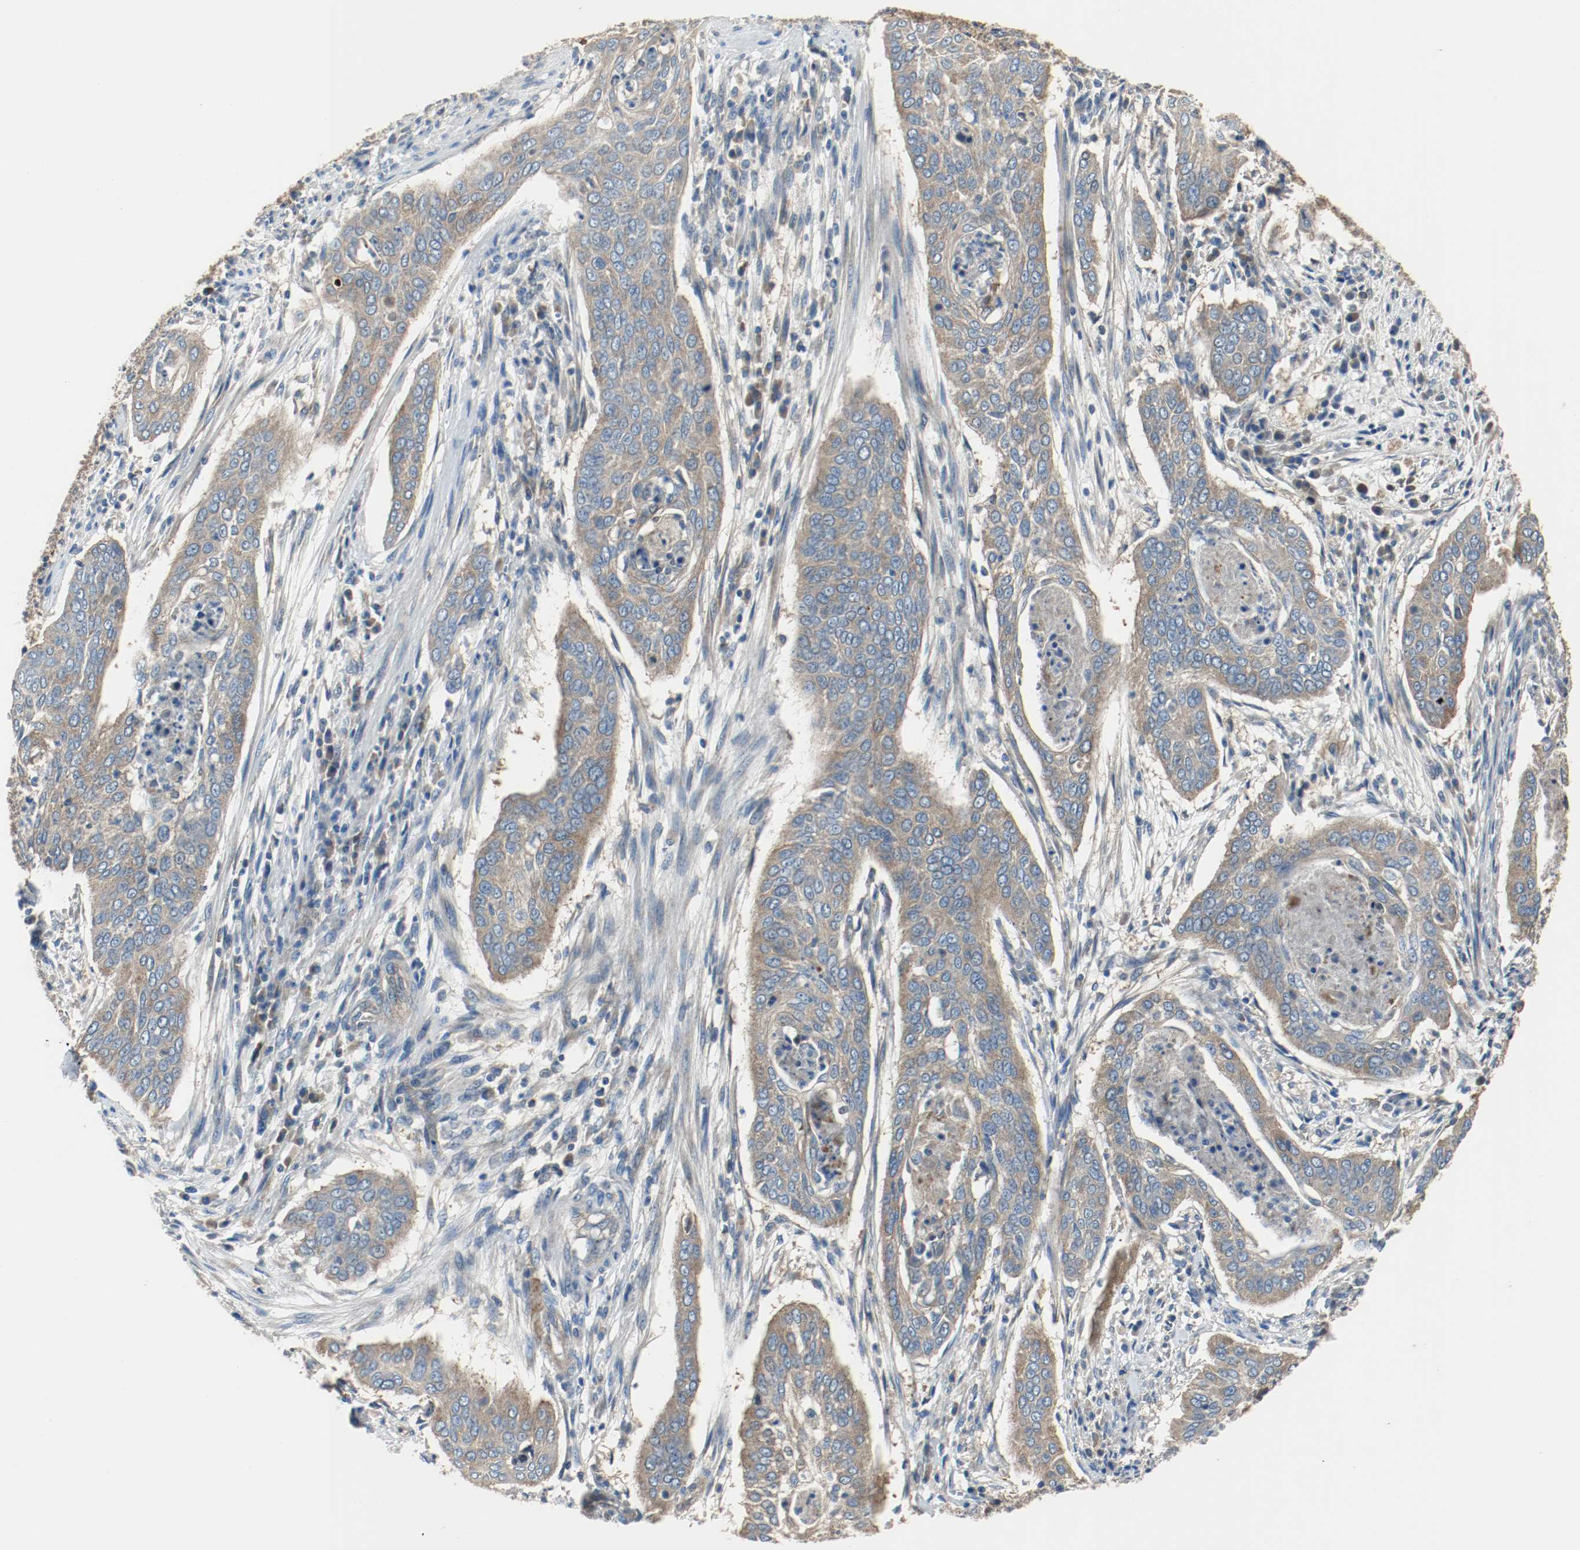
{"staining": {"intensity": "strong", "quantity": ">75%", "location": "cytoplasmic/membranous"}, "tissue": "cervical cancer", "cell_type": "Tumor cells", "image_type": "cancer", "snomed": [{"axis": "morphology", "description": "Squamous cell carcinoma, NOS"}, {"axis": "topography", "description": "Cervix"}], "caption": "Protein staining by immunohistochemistry displays strong cytoplasmic/membranous expression in approximately >75% of tumor cells in cervical squamous cell carcinoma. The protein of interest is shown in brown color, while the nuclei are stained blue.", "gene": "TUBA3D", "patient": {"sex": "female", "age": 39}}